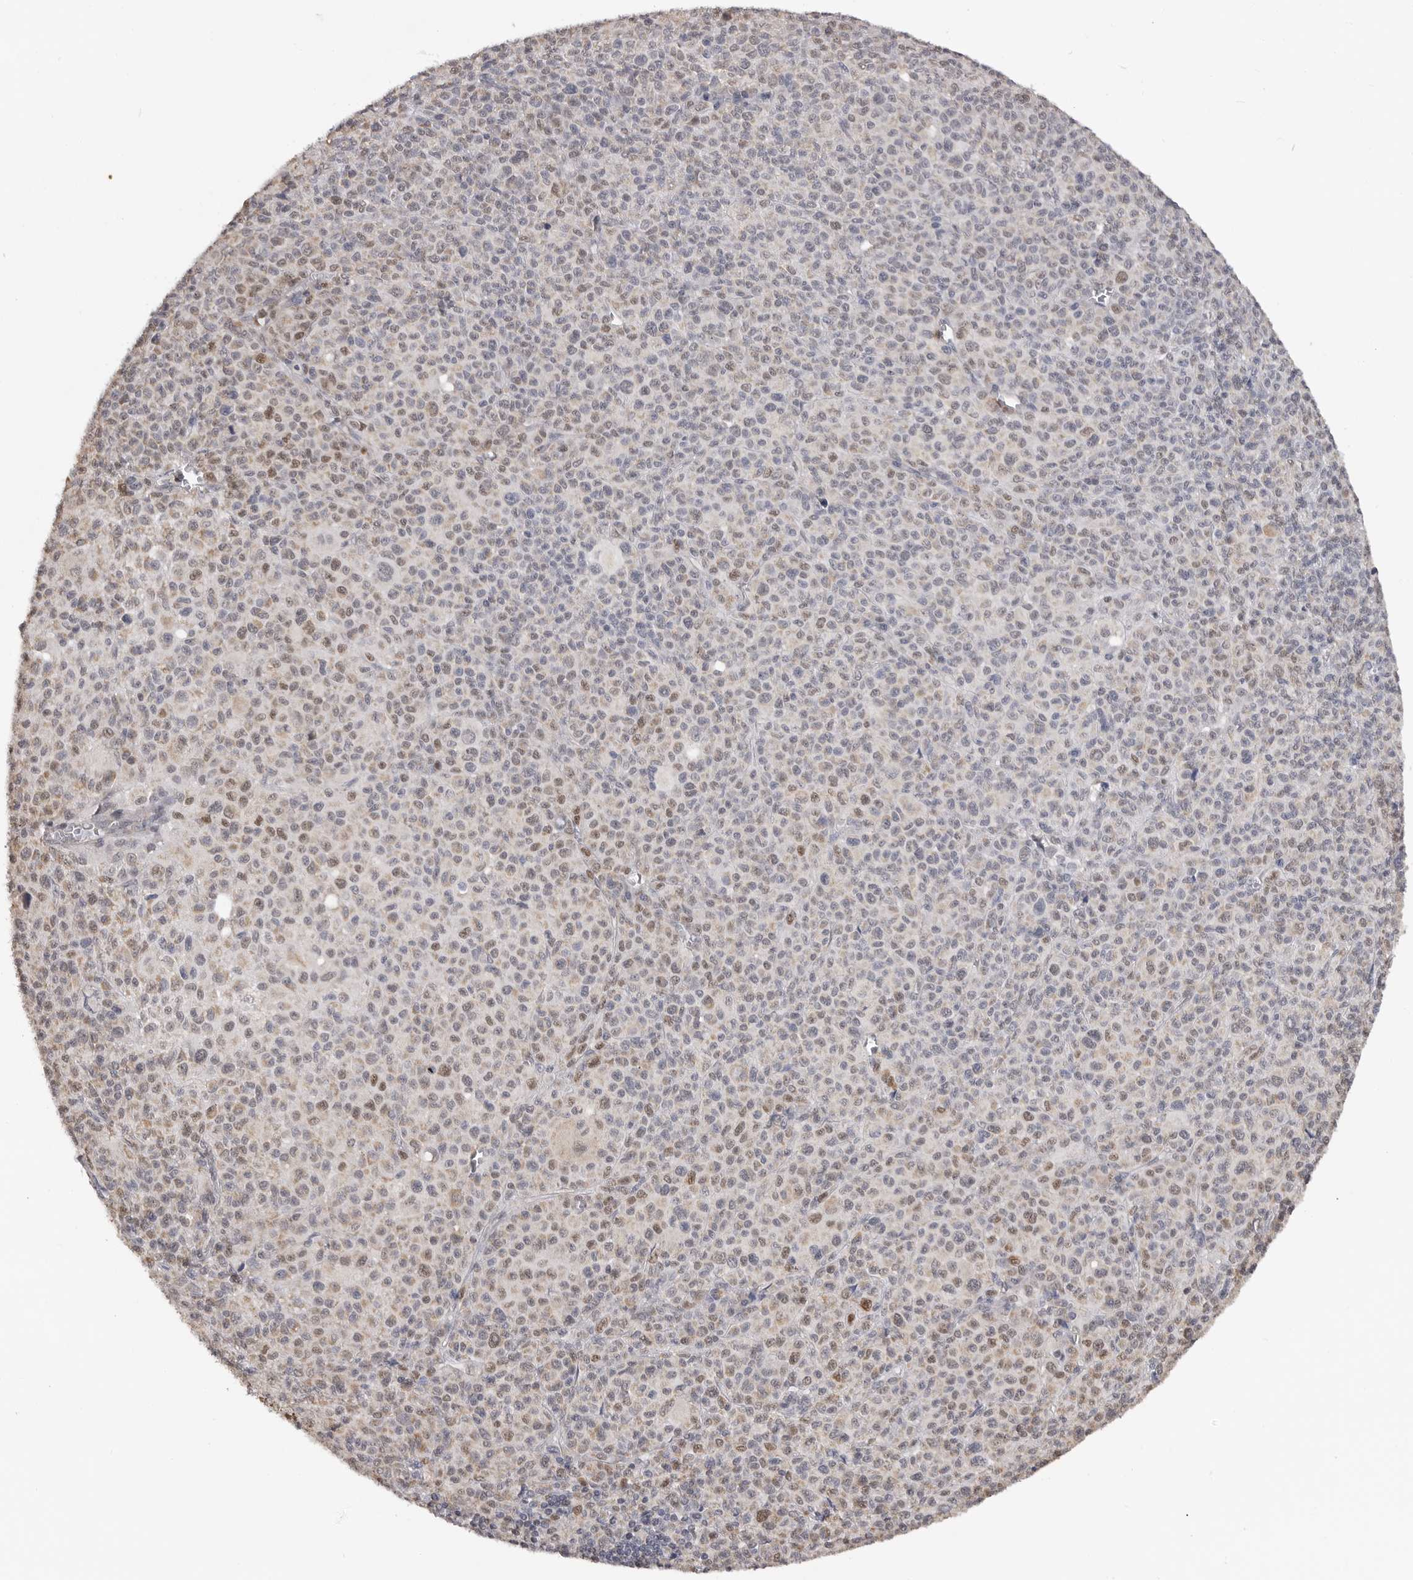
{"staining": {"intensity": "weak", "quantity": "25%-75%", "location": "cytoplasmic/membranous,nuclear"}, "tissue": "melanoma", "cell_type": "Tumor cells", "image_type": "cancer", "snomed": [{"axis": "morphology", "description": "Malignant melanoma, Metastatic site"}, {"axis": "topography", "description": "Skin"}], "caption": "Human melanoma stained with a protein marker displays weak staining in tumor cells.", "gene": "SMARCC1", "patient": {"sex": "female", "age": 74}}